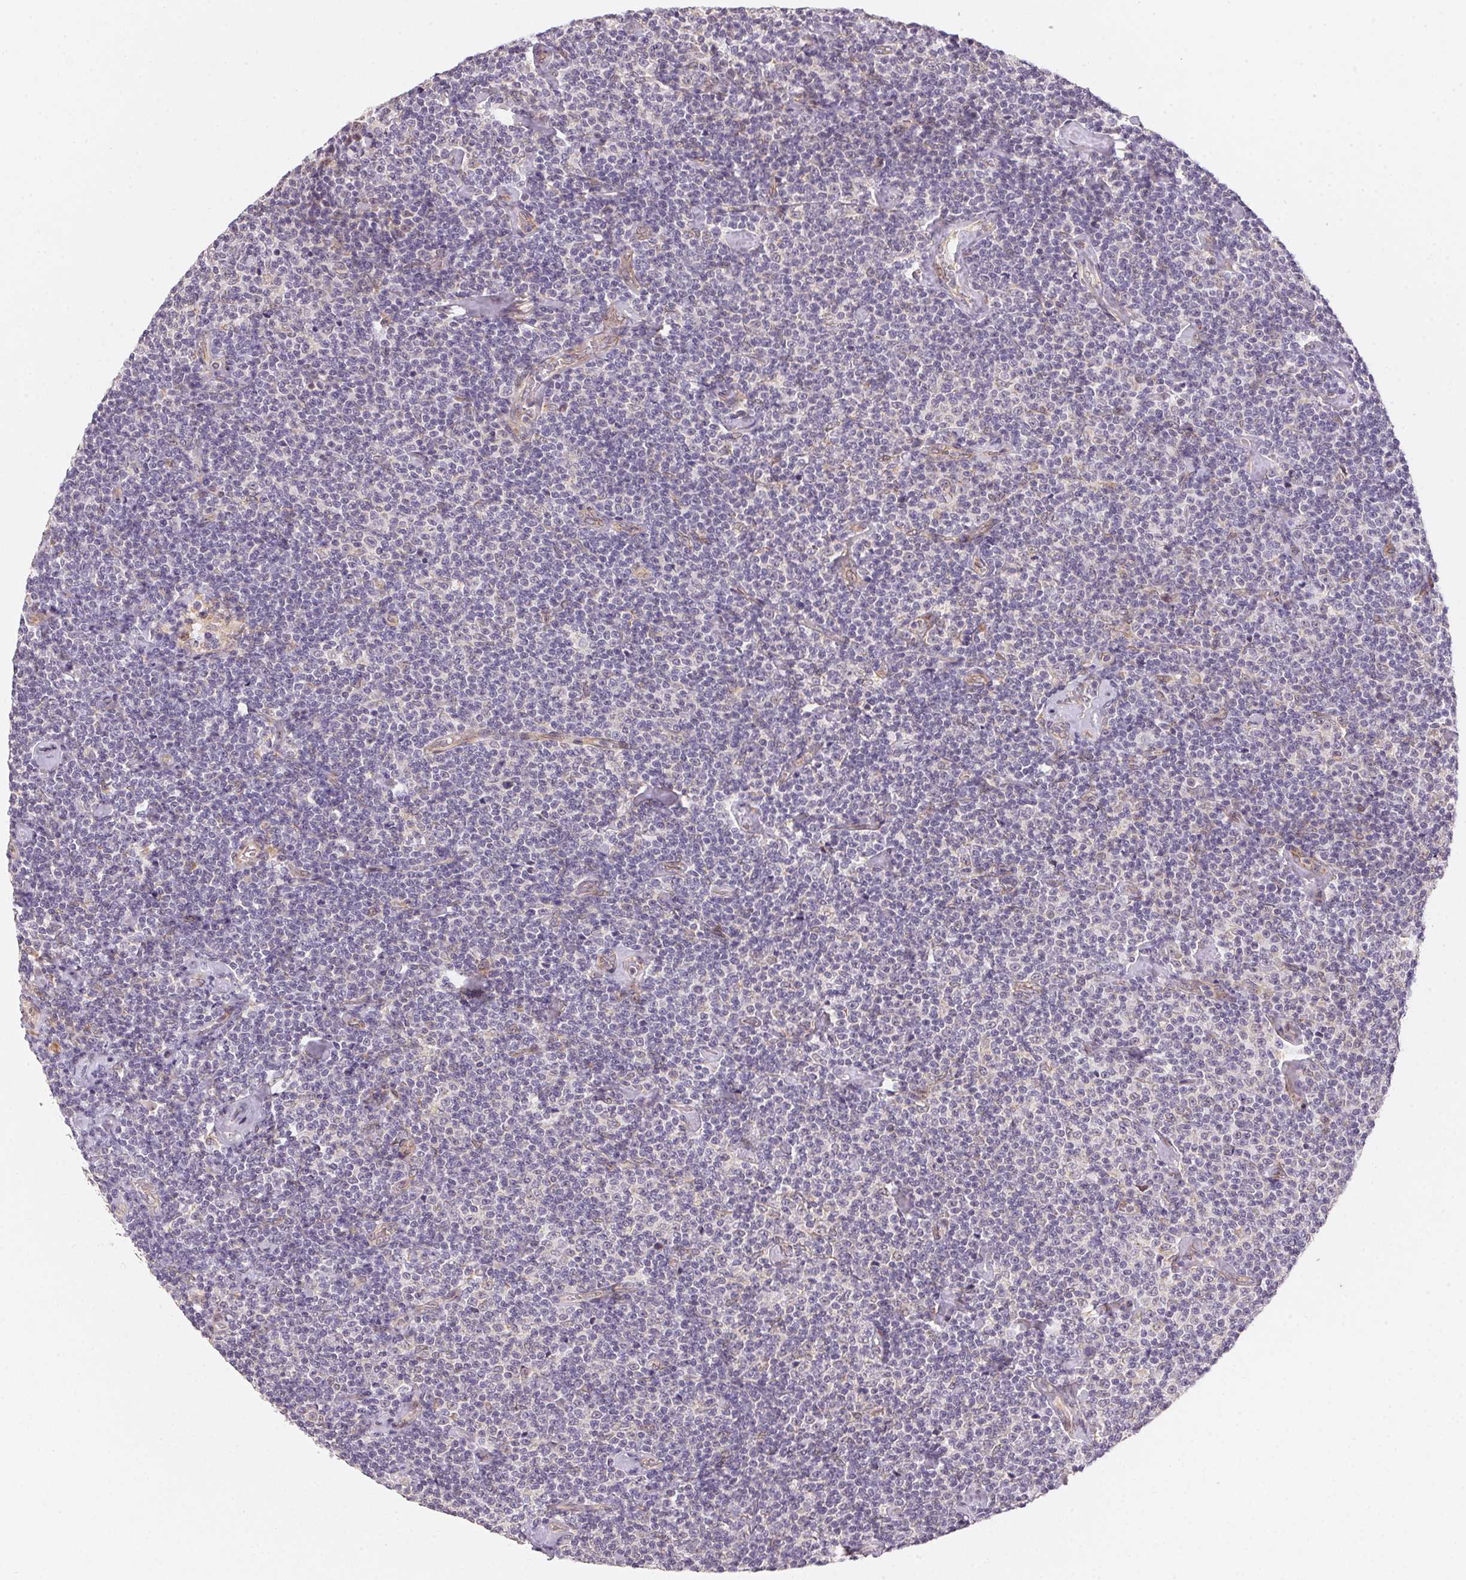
{"staining": {"intensity": "negative", "quantity": "none", "location": "none"}, "tissue": "lymphoma", "cell_type": "Tumor cells", "image_type": "cancer", "snomed": [{"axis": "morphology", "description": "Malignant lymphoma, non-Hodgkin's type, Low grade"}, {"axis": "topography", "description": "Lymph node"}], "caption": "The micrograph shows no significant positivity in tumor cells of low-grade malignant lymphoma, non-Hodgkin's type.", "gene": "EI24", "patient": {"sex": "male", "age": 81}}